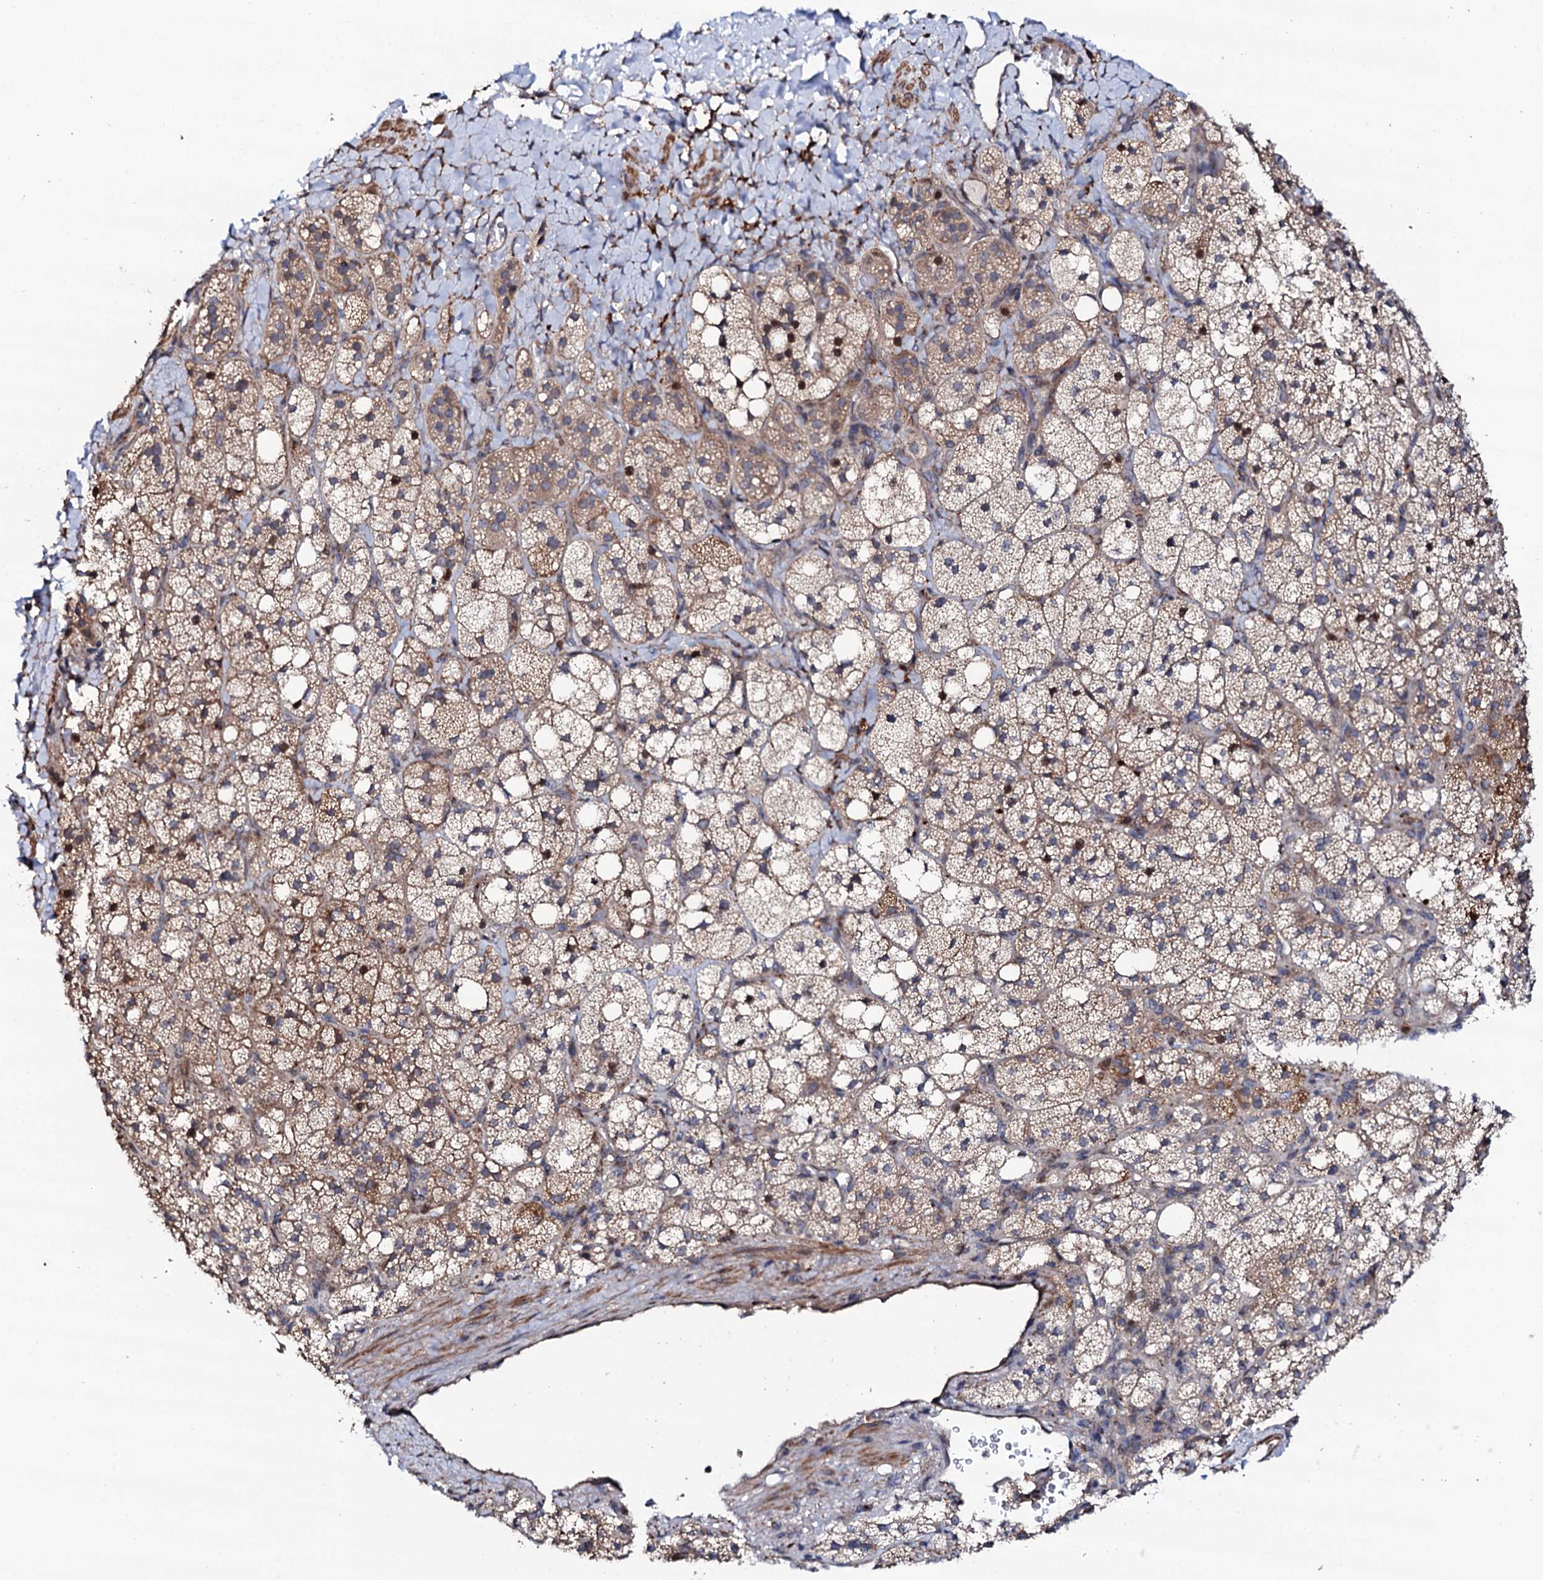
{"staining": {"intensity": "strong", "quantity": "<25%", "location": "cytoplasmic/membranous"}, "tissue": "adrenal gland", "cell_type": "Glandular cells", "image_type": "normal", "snomed": [{"axis": "morphology", "description": "Normal tissue, NOS"}, {"axis": "topography", "description": "Adrenal gland"}], "caption": "Adrenal gland stained with DAB IHC reveals medium levels of strong cytoplasmic/membranous staining in about <25% of glandular cells. The protein of interest is shown in brown color, while the nuclei are stained blue.", "gene": "CIAO2A", "patient": {"sex": "male", "age": 61}}